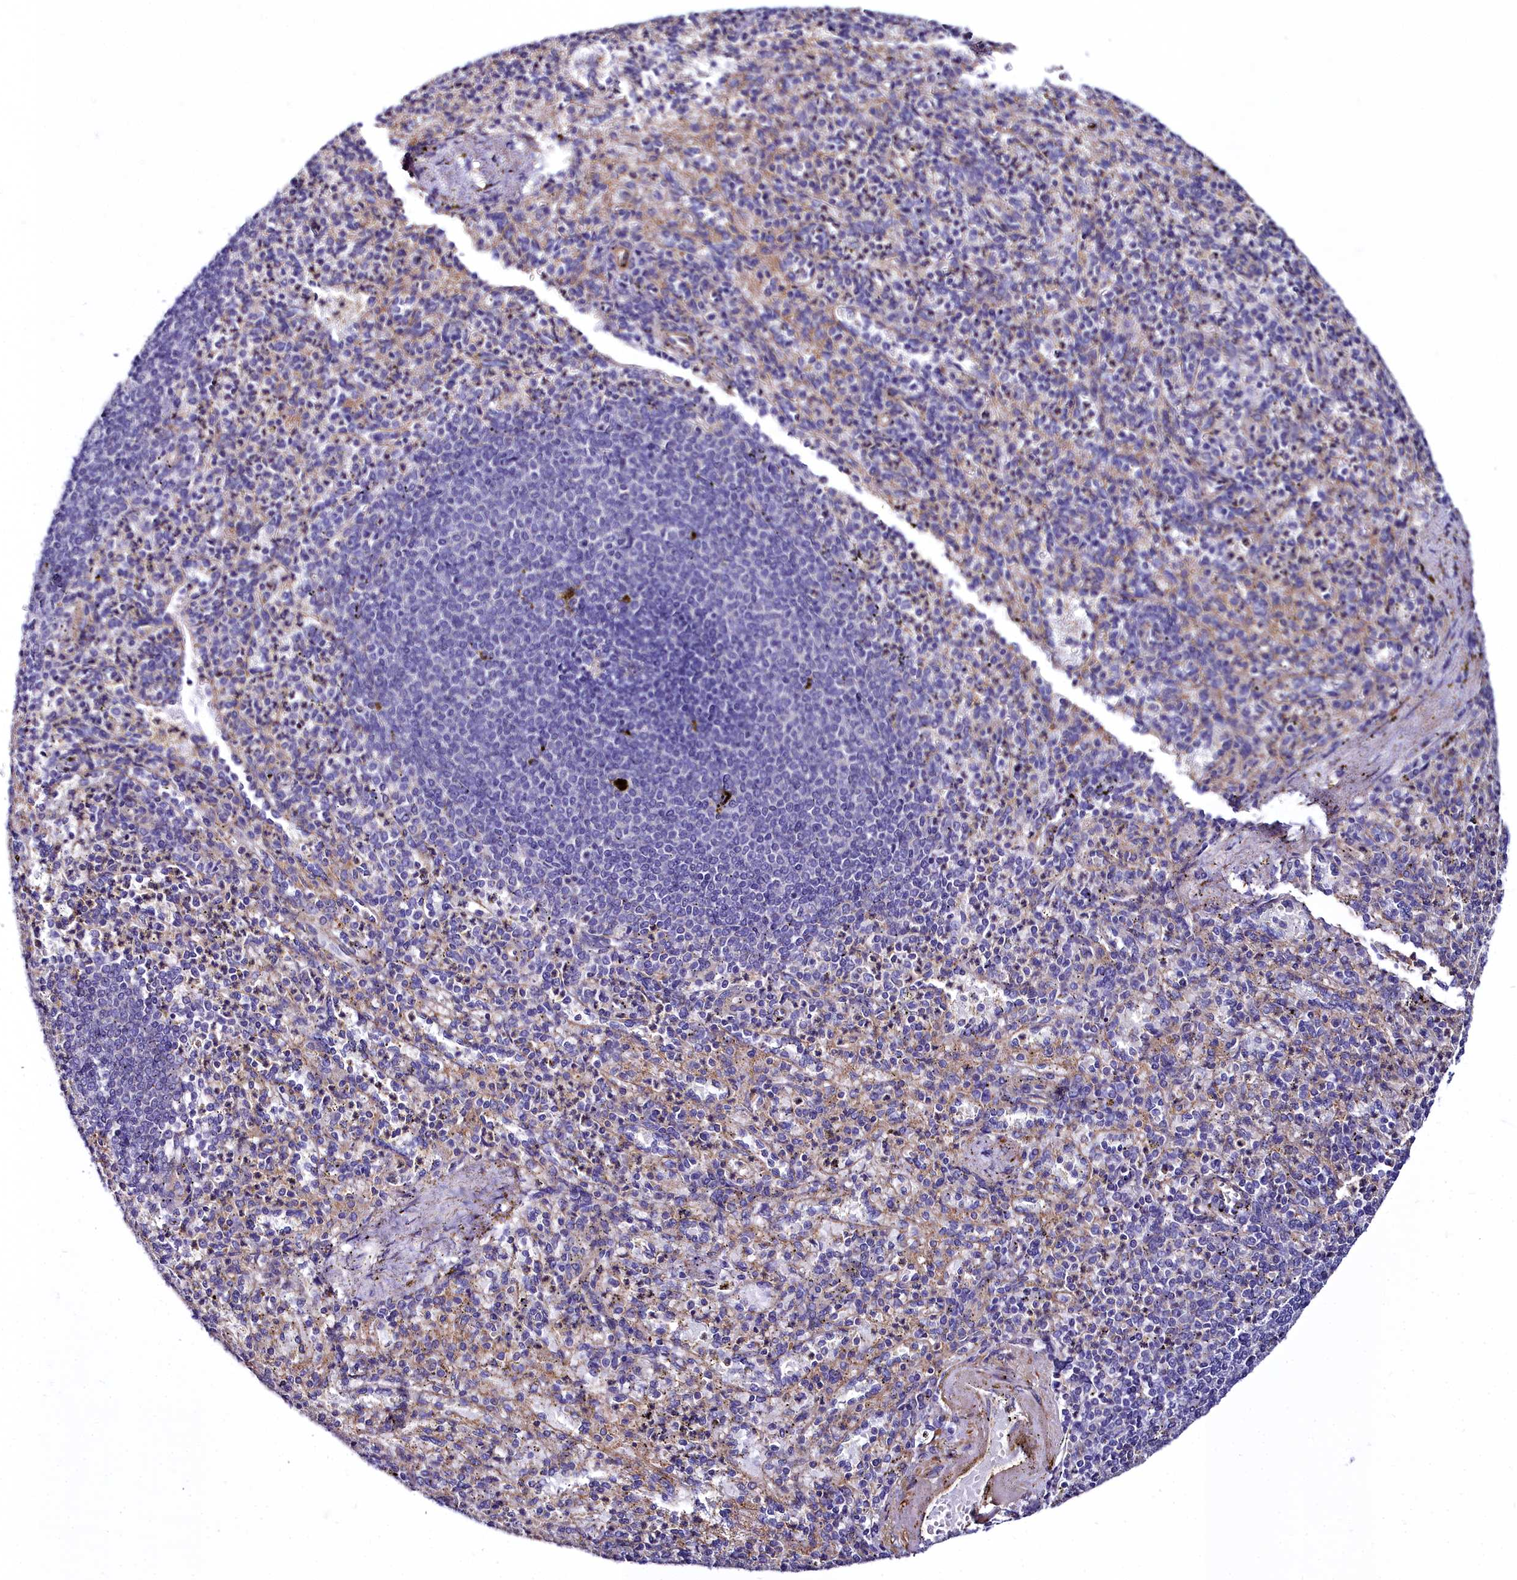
{"staining": {"intensity": "negative", "quantity": "none", "location": "none"}, "tissue": "spleen", "cell_type": "Cells in red pulp", "image_type": "normal", "snomed": [{"axis": "morphology", "description": "Normal tissue, NOS"}, {"axis": "topography", "description": "Spleen"}], "caption": "Photomicrograph shows no protein positivity in cells in red pulp of benign spleen.", "gene": "FADS3", "patient": {"sex": "female", "age": 74}}